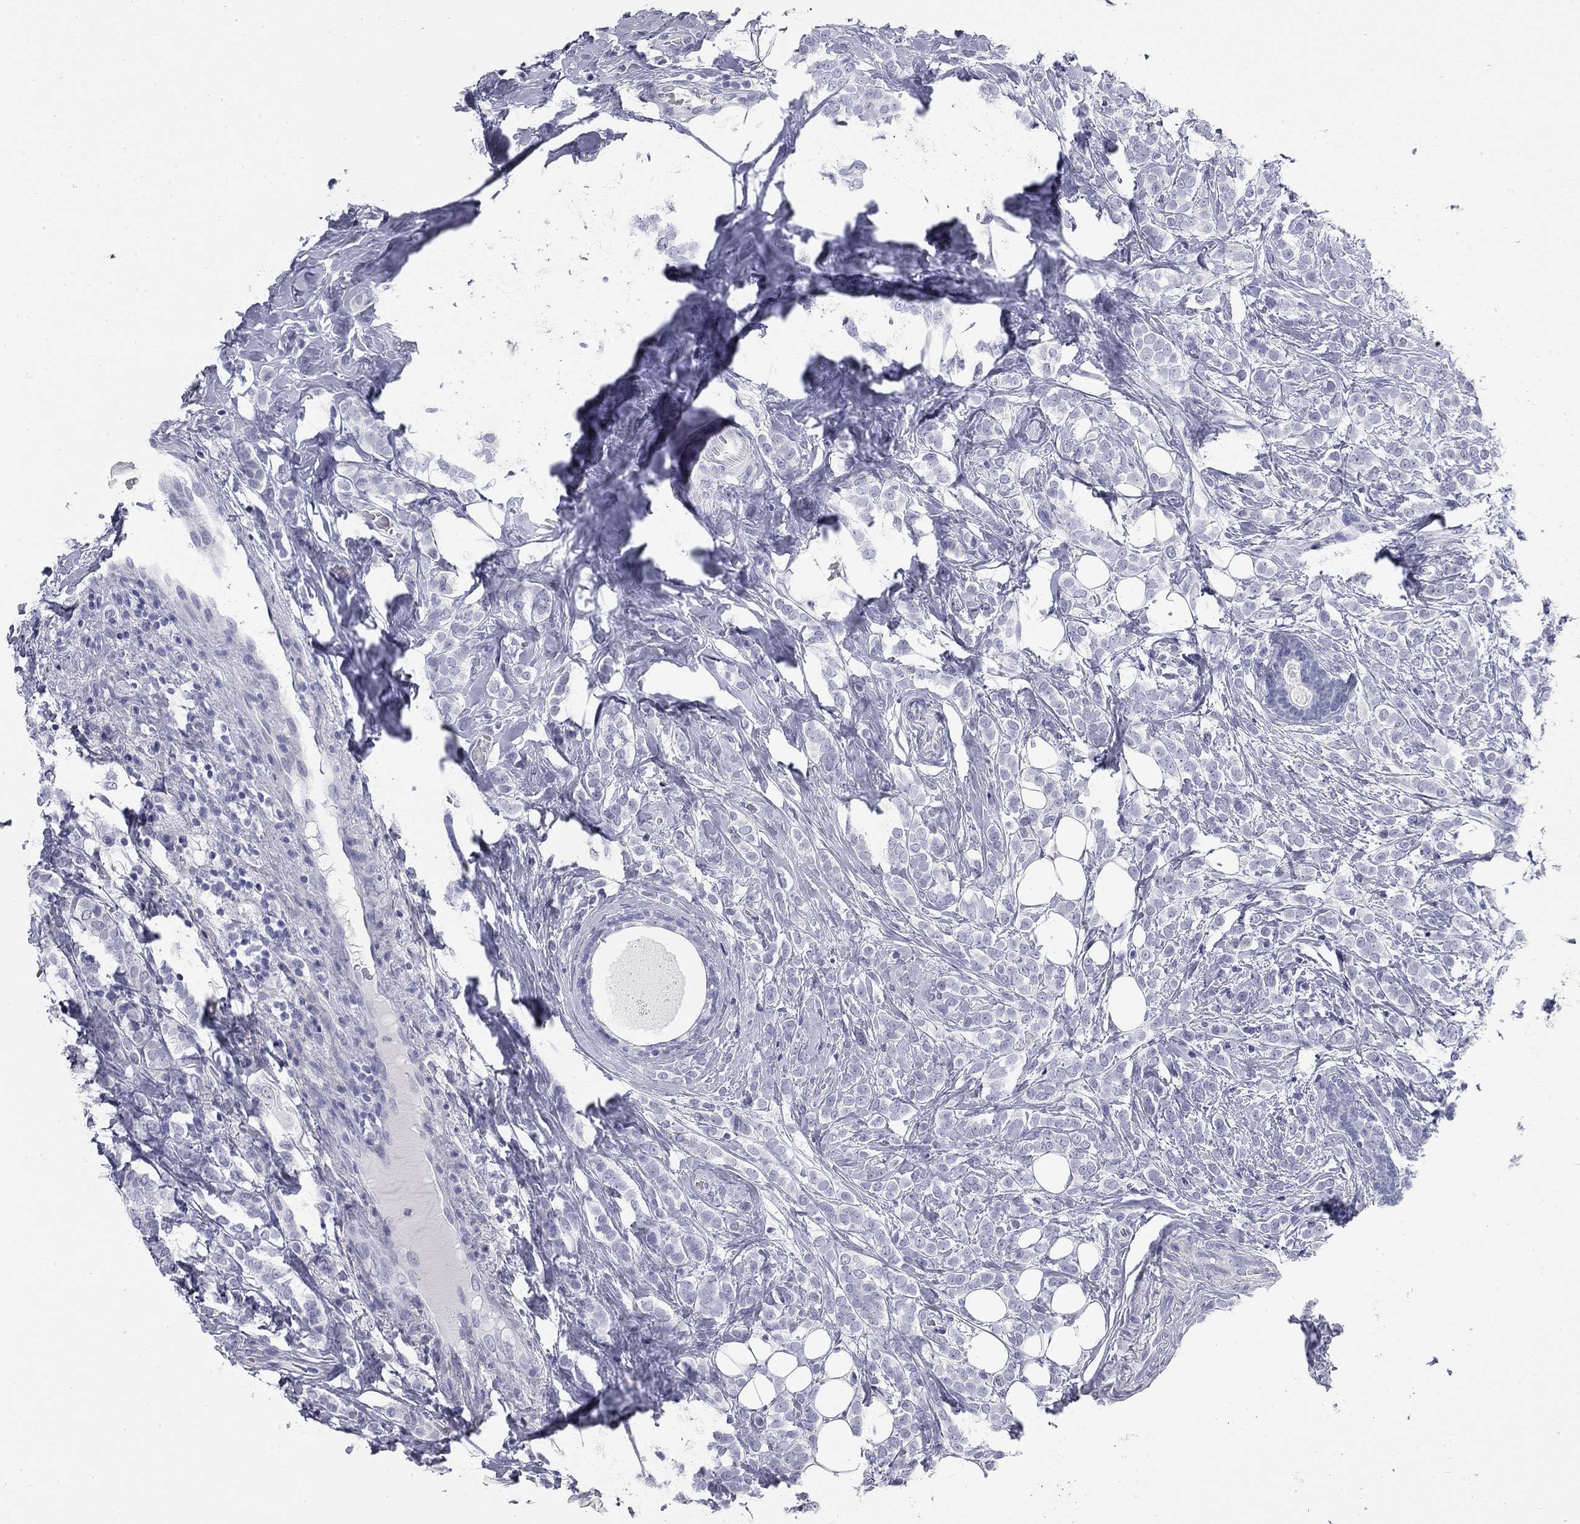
{"staining": {"intensity": "negative", "quantity": "none", "location": "none"}, "tissue": "breast cancer", "cell_type": "Tumor cells", "image_type": "cancer", "snomed": [{"axis": "morphology", "description": "Lobular carcinoma"}, {"axis": "topography", "description": "Breast"}], "caption": "Immunohistochemical staining of human lobular carcinoma (breast) exhibits no significant positivity in tumor cells. Nuclei are stained in blue.", "gene": "AK8", "patient": {"sex": "female", "age": 49}}